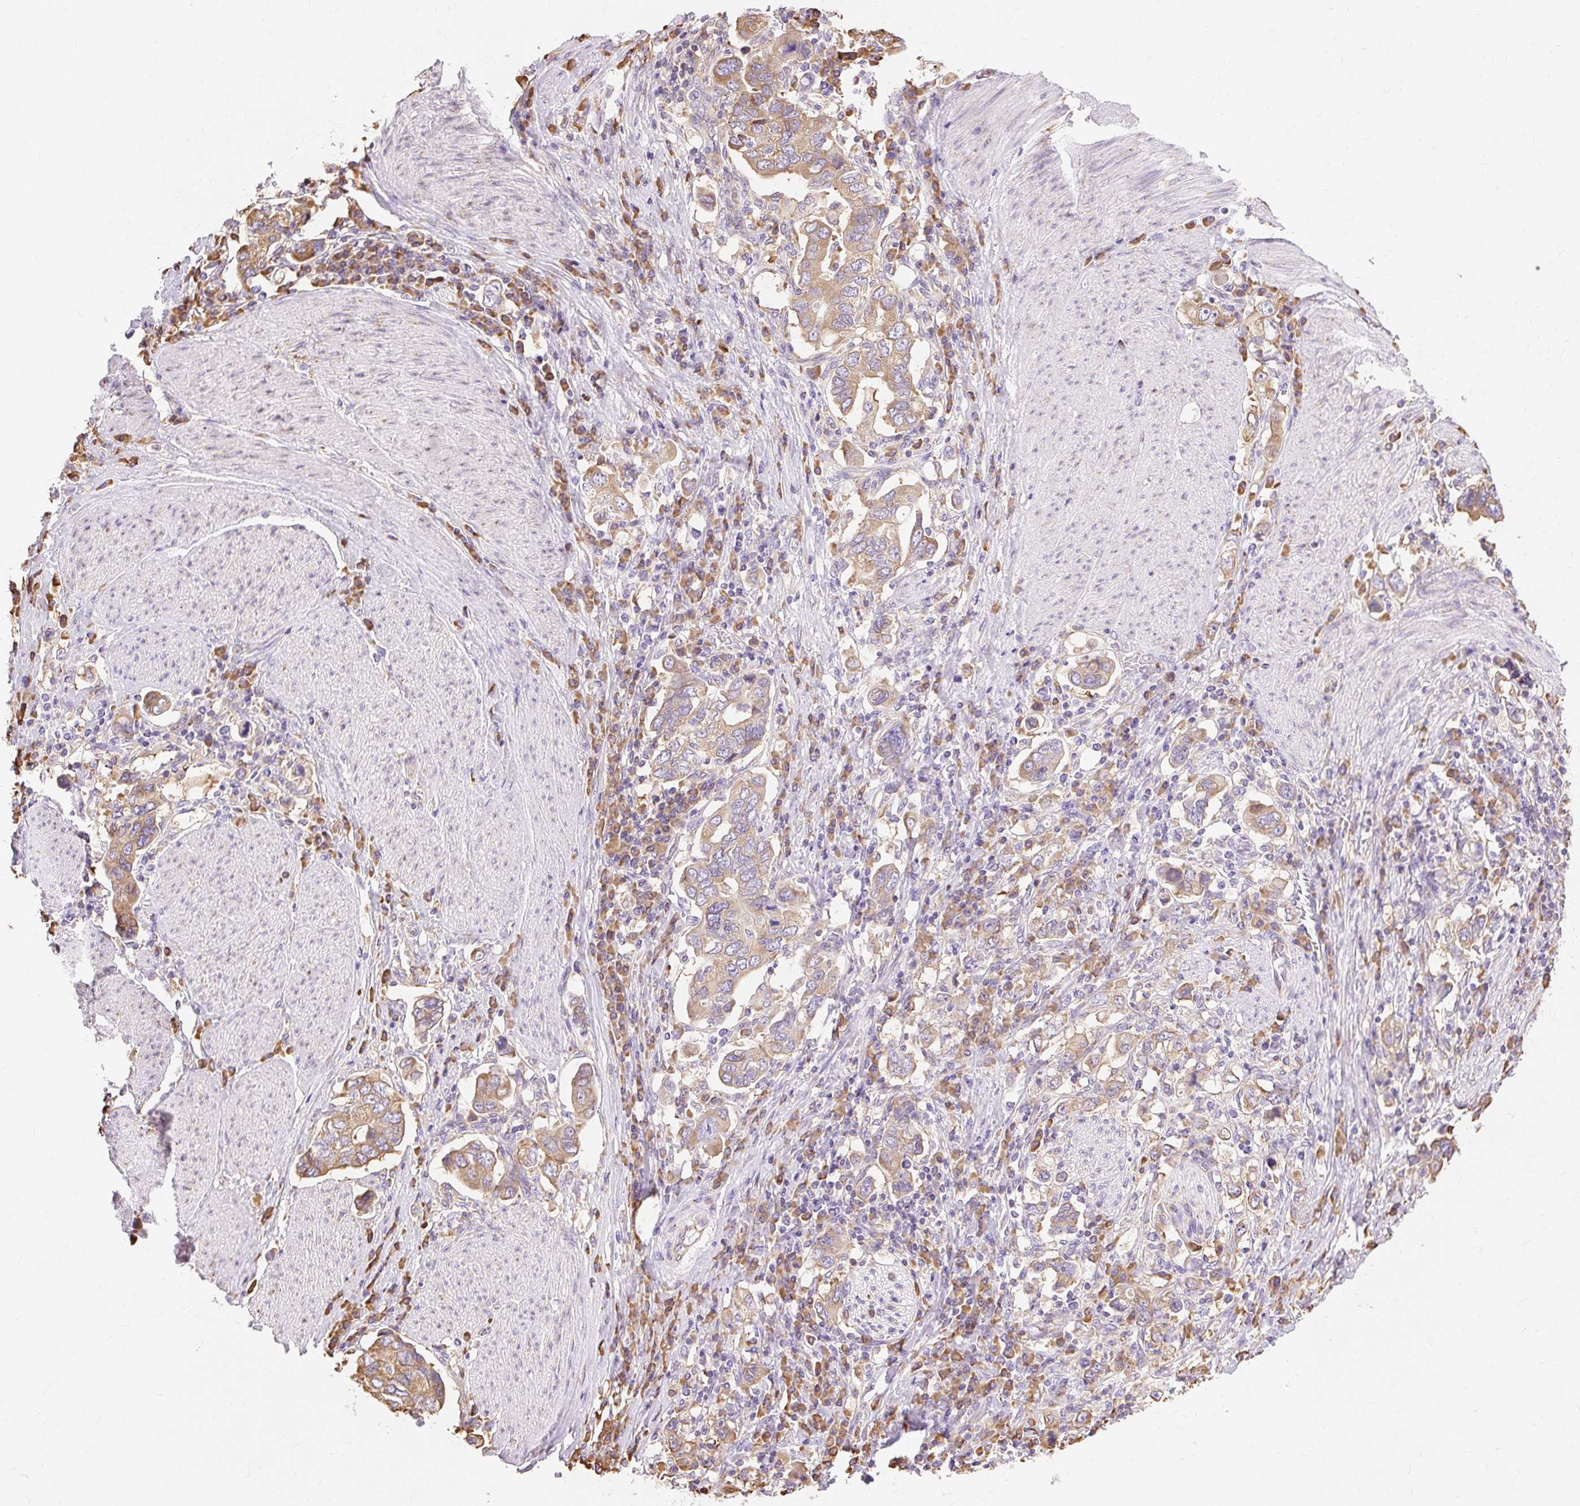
{"staining": {"intensity": "weak", "quantity": ">75%", "location": "cytoplasmic/membranous"}, "tissue": "stomach cancer", "cell_type": "Tumor cells", "image_type": "cancer", "snomed": [{"axis": "morphology", "description": "Adenocarcinoma, NOS"}, {"axis": "topography", "description": "Stomach, upper"}, {"axis": "topography", "description": "Stomach"}], "caption": "Immunohistochemistry staining of adenocarcinoma (stomach), which shows low levels of weak cytoplasmic/membranous positivity in about >75% of tumor cells indicating weak cytoplasmic/membranous protein staining. The staining was performed using DAB (brown) for protein detection and nuclei were counterstained in hematoxylin (blue).", "gene": "RPS17", "patient": {"sex": "male", "age": 62}}